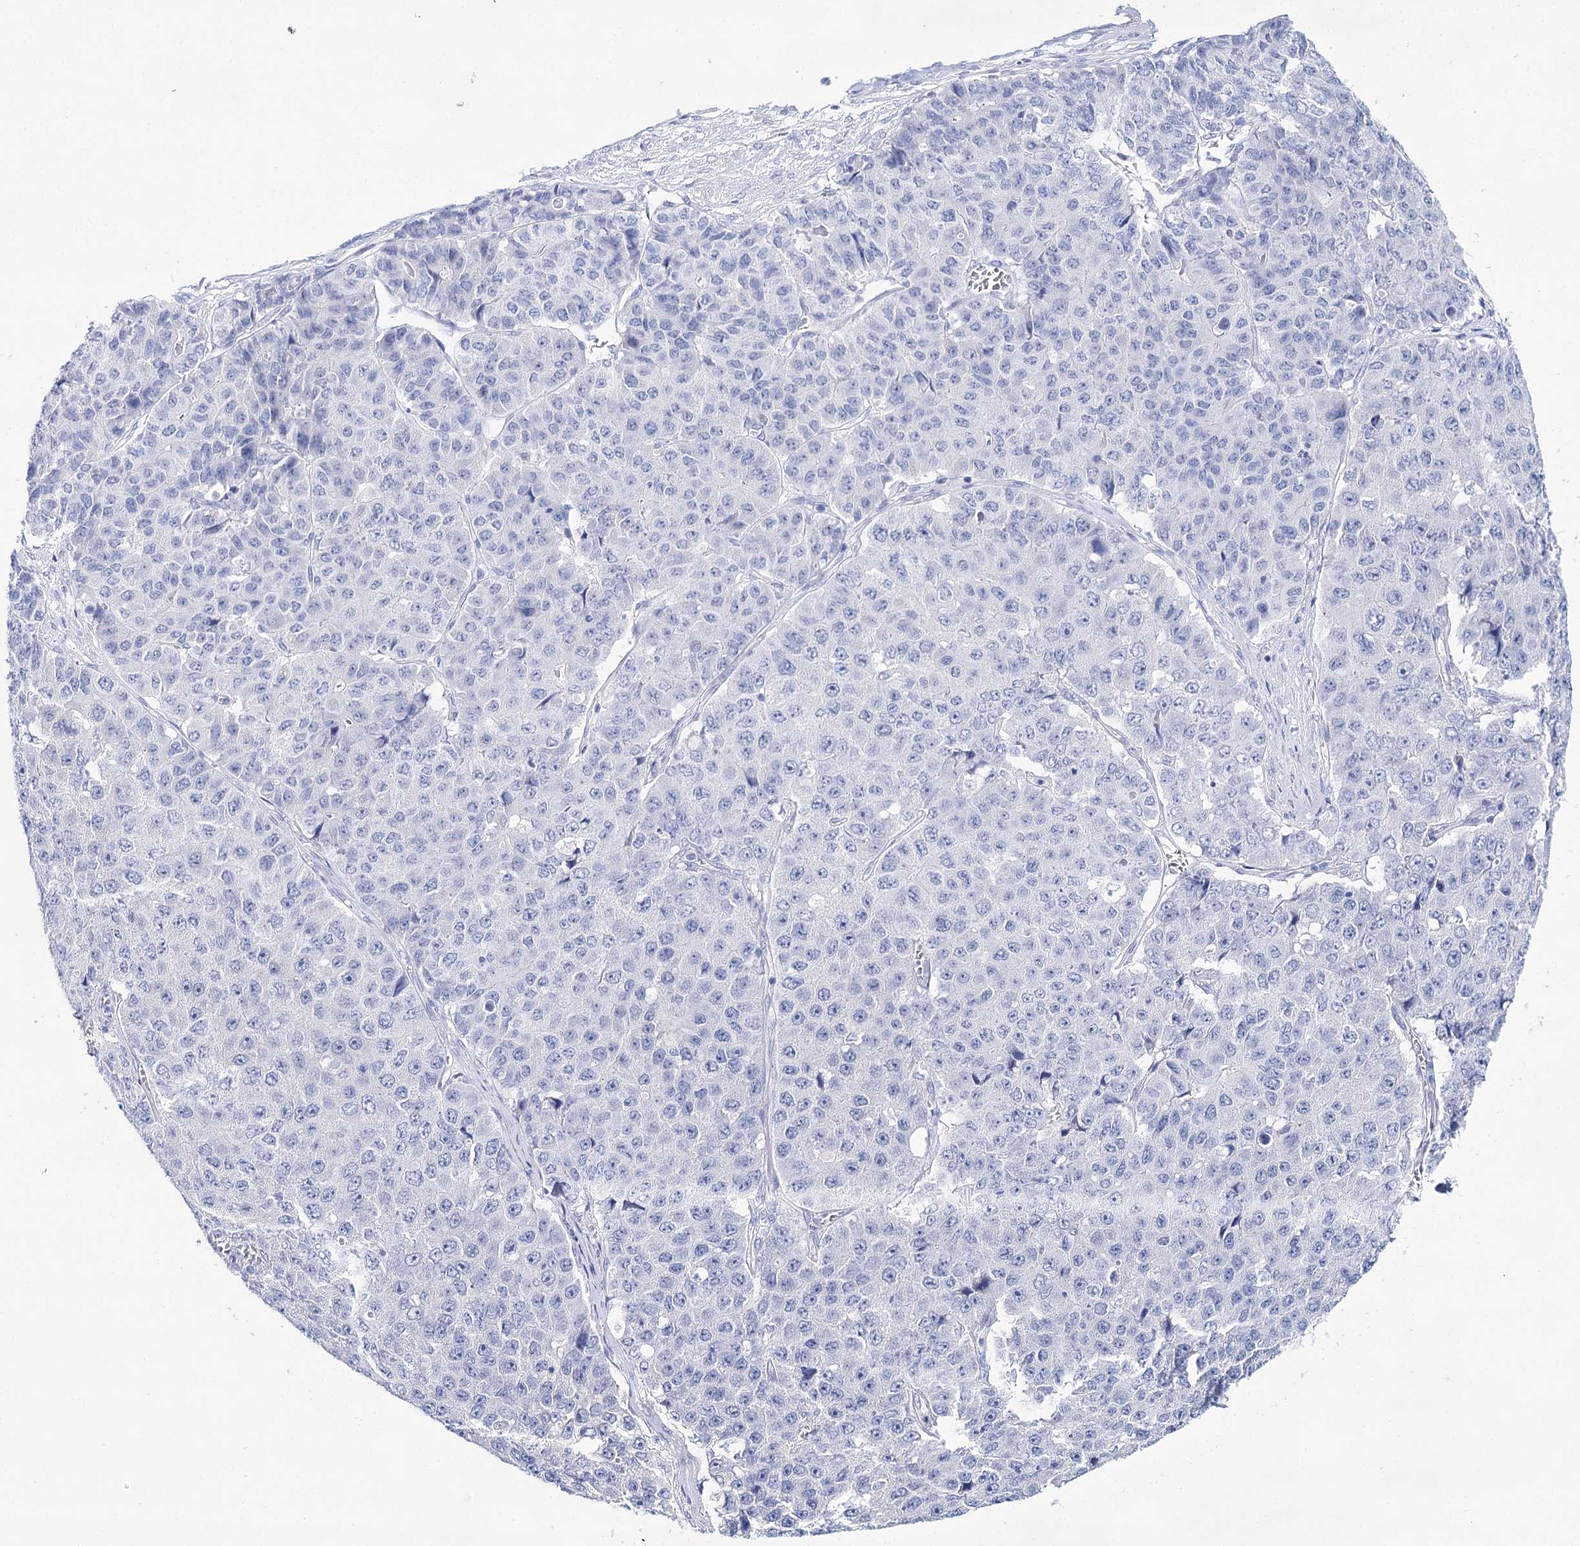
{"staining": {"intensity": "negative", "quantity": "none", "location": "none"}, "tissue": "pancreatic cancer", "cell_type": "Tumor cells", "image_type": "cancer", "snomed": [{"axis": "morphology", "description": "Adenocarcinoma, NOS"}, {"axis": "topography", "description": "Pancreas"}], "caption": "The immunohistochemistry photomicrograph has no significant staining in tumor cells of adenocarcinoma (pancreatic) tissue. (DAB IHC with hematoxylin counter stain).", "gene": "LALBA", "patient": {"sex": "male", "age": 50}}